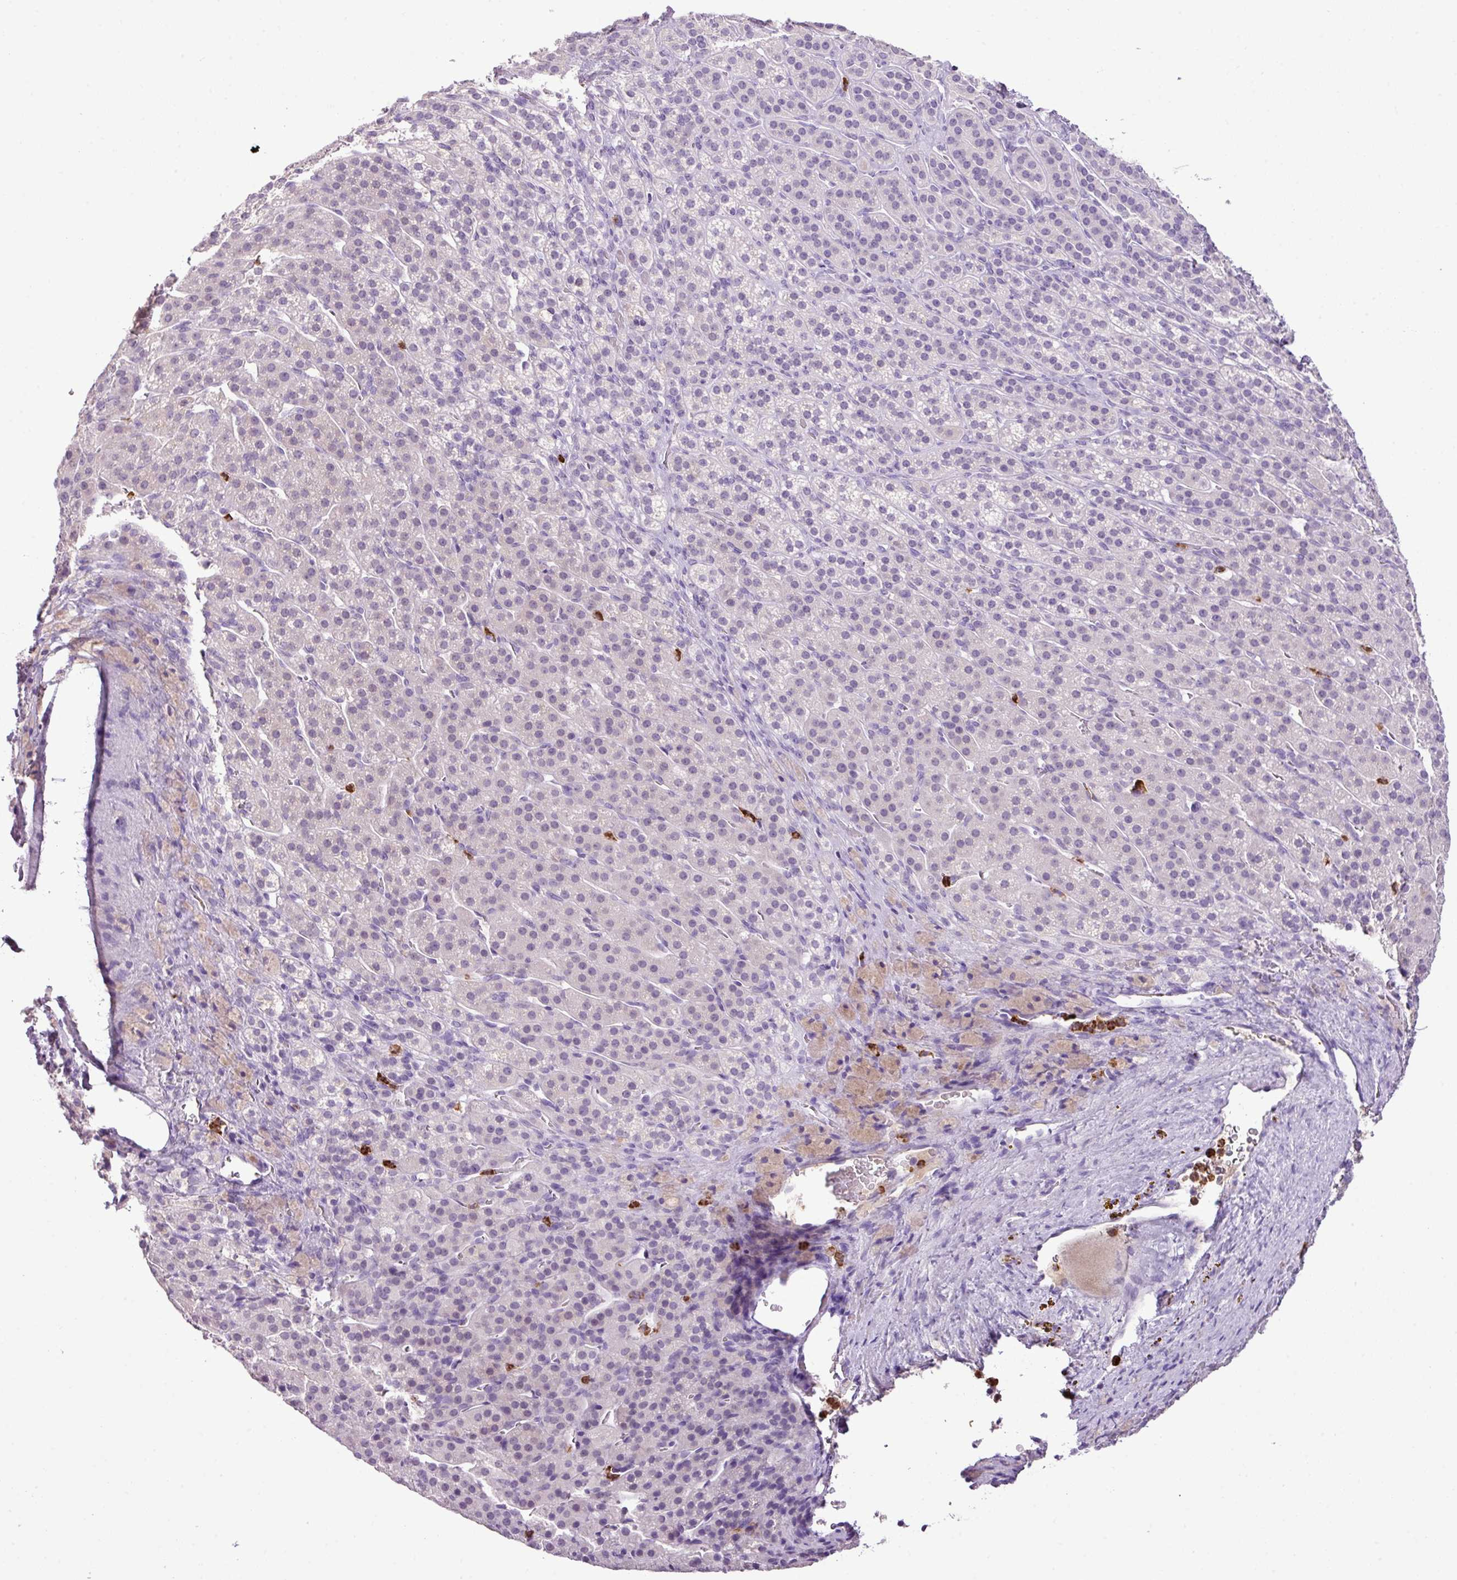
{"staining": {"intensity": "negative", "quantity": "none", "location": "none"}, "tissue": "adrenal gland", "cell_type": "Glandular cells", "image_type": "normal", "snomed": [{"axis": "morphology", "description": "Normal tissue, NOS"}, {"axis": "topography", "description": "Adrenal gland"}], "caption": "Histopathology image shows no protein expression in glandular cells of unremarkable adrenal gland.", "gene": "HTR3E", "patient": {"sex": "female", "age": 41}}